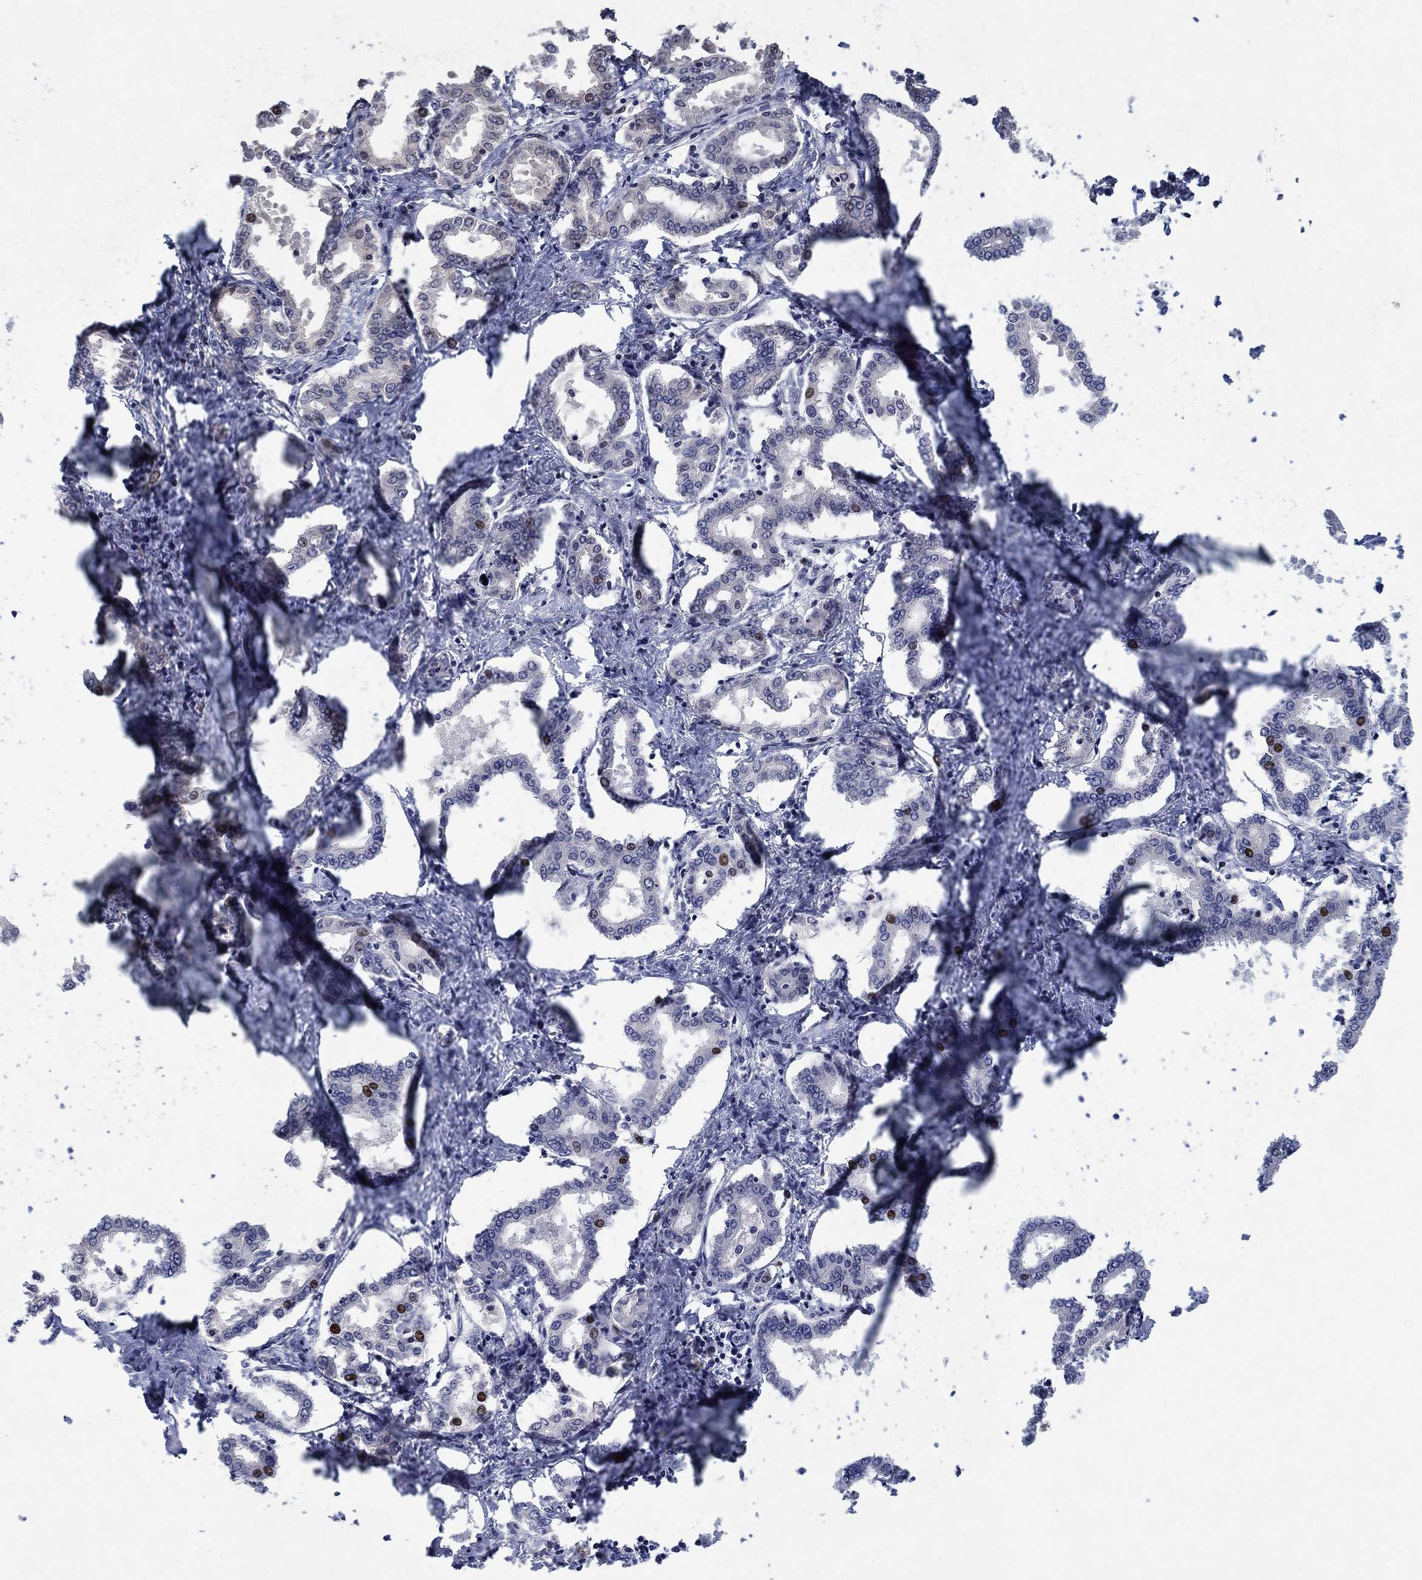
{"staining": {"intensity": "strong", "quantity": "<25%", "location": "nuclear"}, "tissue": "liver cancer", "cell_type": "Tumor cells", "image_type": "cancer", "snomed": [{"axis": "morphology", "description": "Cholangiocarcinoma"}, {"axis": "topography", "description": "Liver"}], "caption": "Liver cancer (cholangiocarcinoma) stained with immunohistochemistry exhibits strong nuclear expression in about <25% of tumor cells.", "gene": "IL4", "patient": {"sex": "female", "age": 47}}